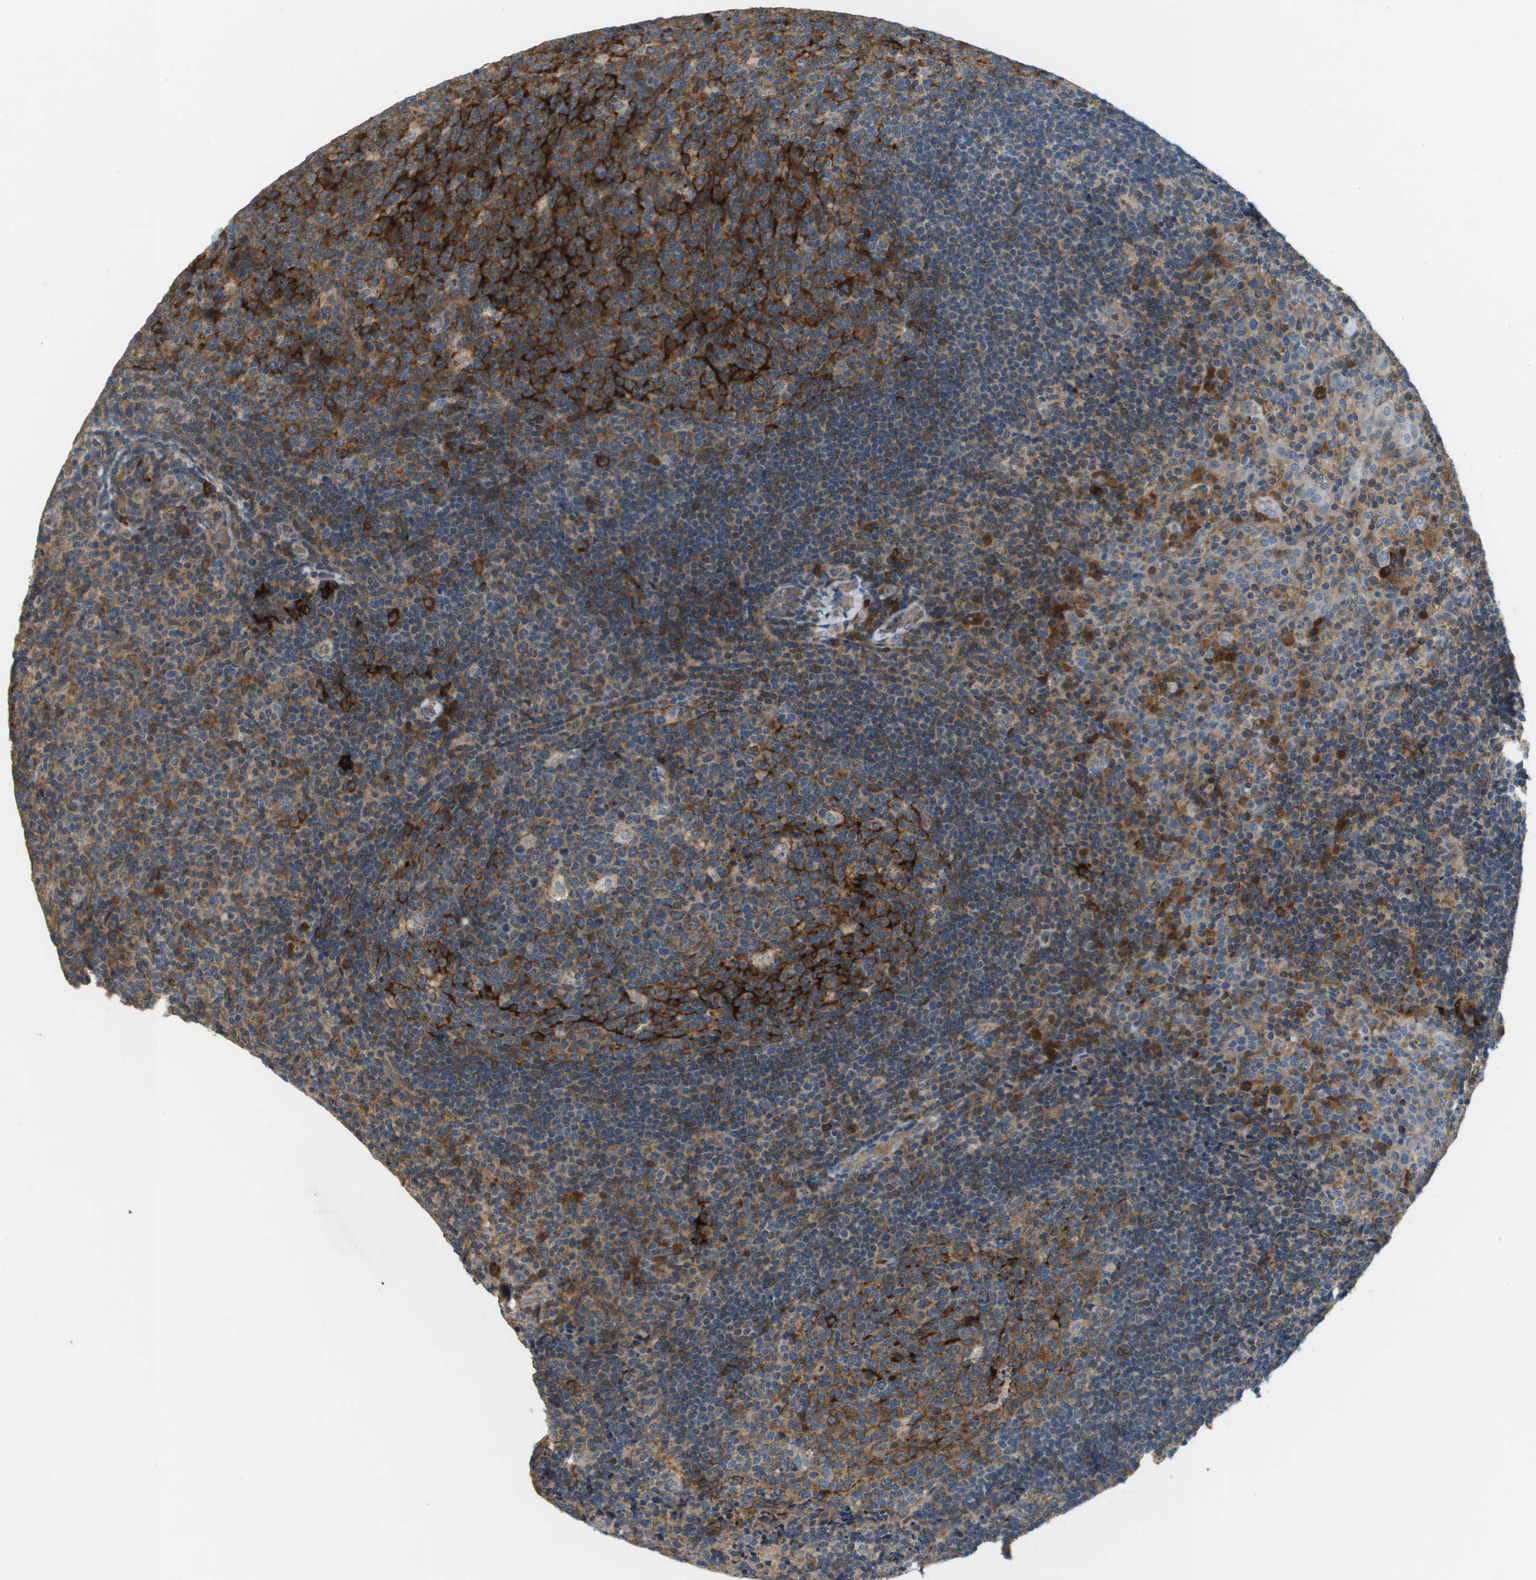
{"staining": {"intensity": "strong", "quantity": "25%-75%", "location": "cytoplasmic/membranous"}, "tissue": "tonsil", "cell_type": "Germinal center cells", "image_type": "normal", "snomed": [{"axis": "morphology", "description": "Normal tissue, NOS"}, {"axis": "topography", "description": "Tonsil"}], "caption": "DAB immunohistochemical staining of normal human tonsil demonstrates strong cytoplasmic/membranous protein staining in about 25%-75% of germinal center cells.", "gene": "SAMSN1", "patient": {"sex": "male", "age": 17}}